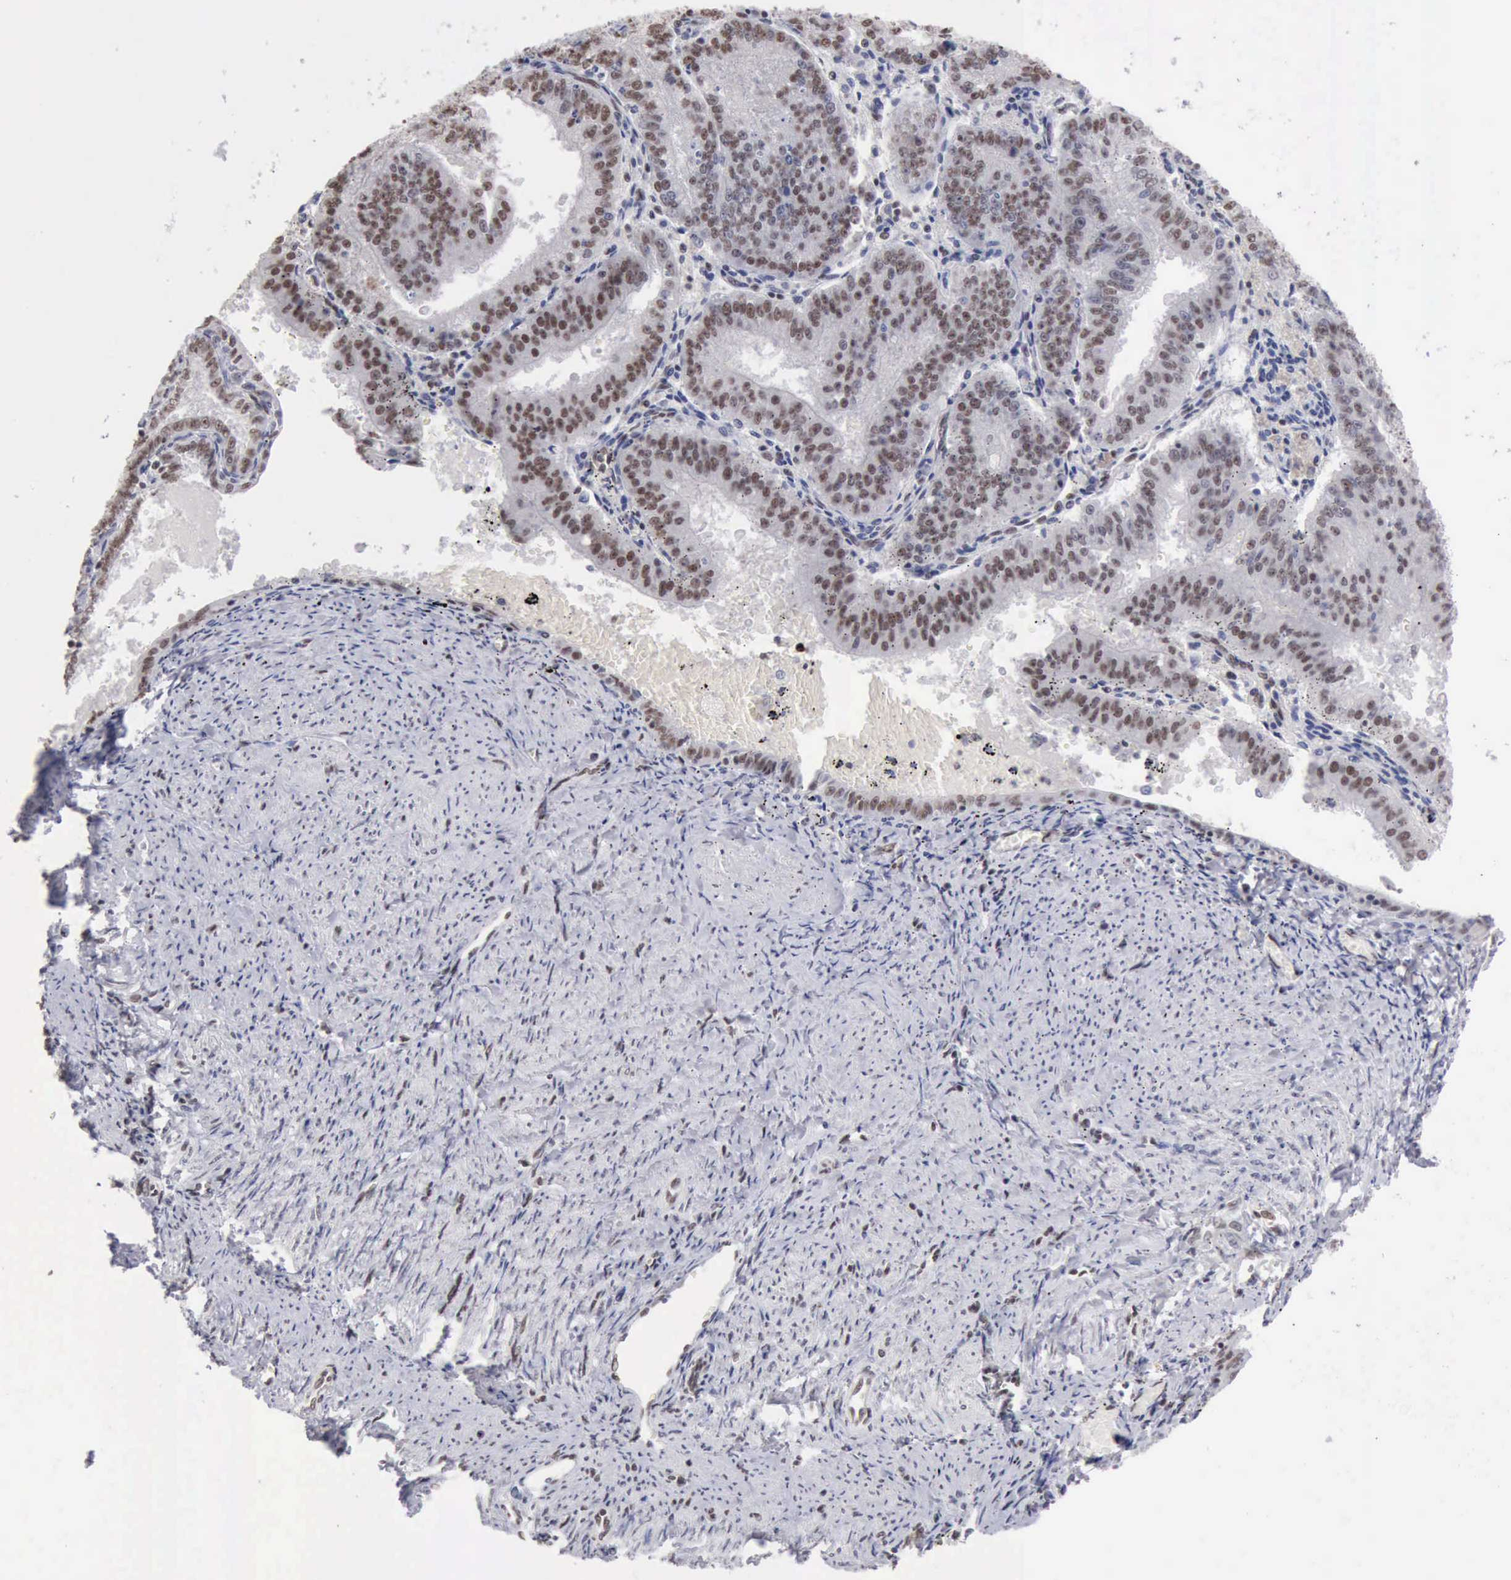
{"staining": {"intensity": "weak", "quantity": "25%-75%", "location": "nuclear"}, "tissue": "endometrial cancer", "cell_type": "Tumor cells", "image_type": "cancer", "snomed": [{"axis": "morphology", "description": "Adenocarcinoma, NOS"}, {"axis": "topography", "description": "Endometrium"}], "caption": "The immunohistochemical stain highlights weak nuclear positivity in tumor cells of endometrial cancer tissue.", "gene": "TAF1", "patient": {"sex": "female", "age": 66}}